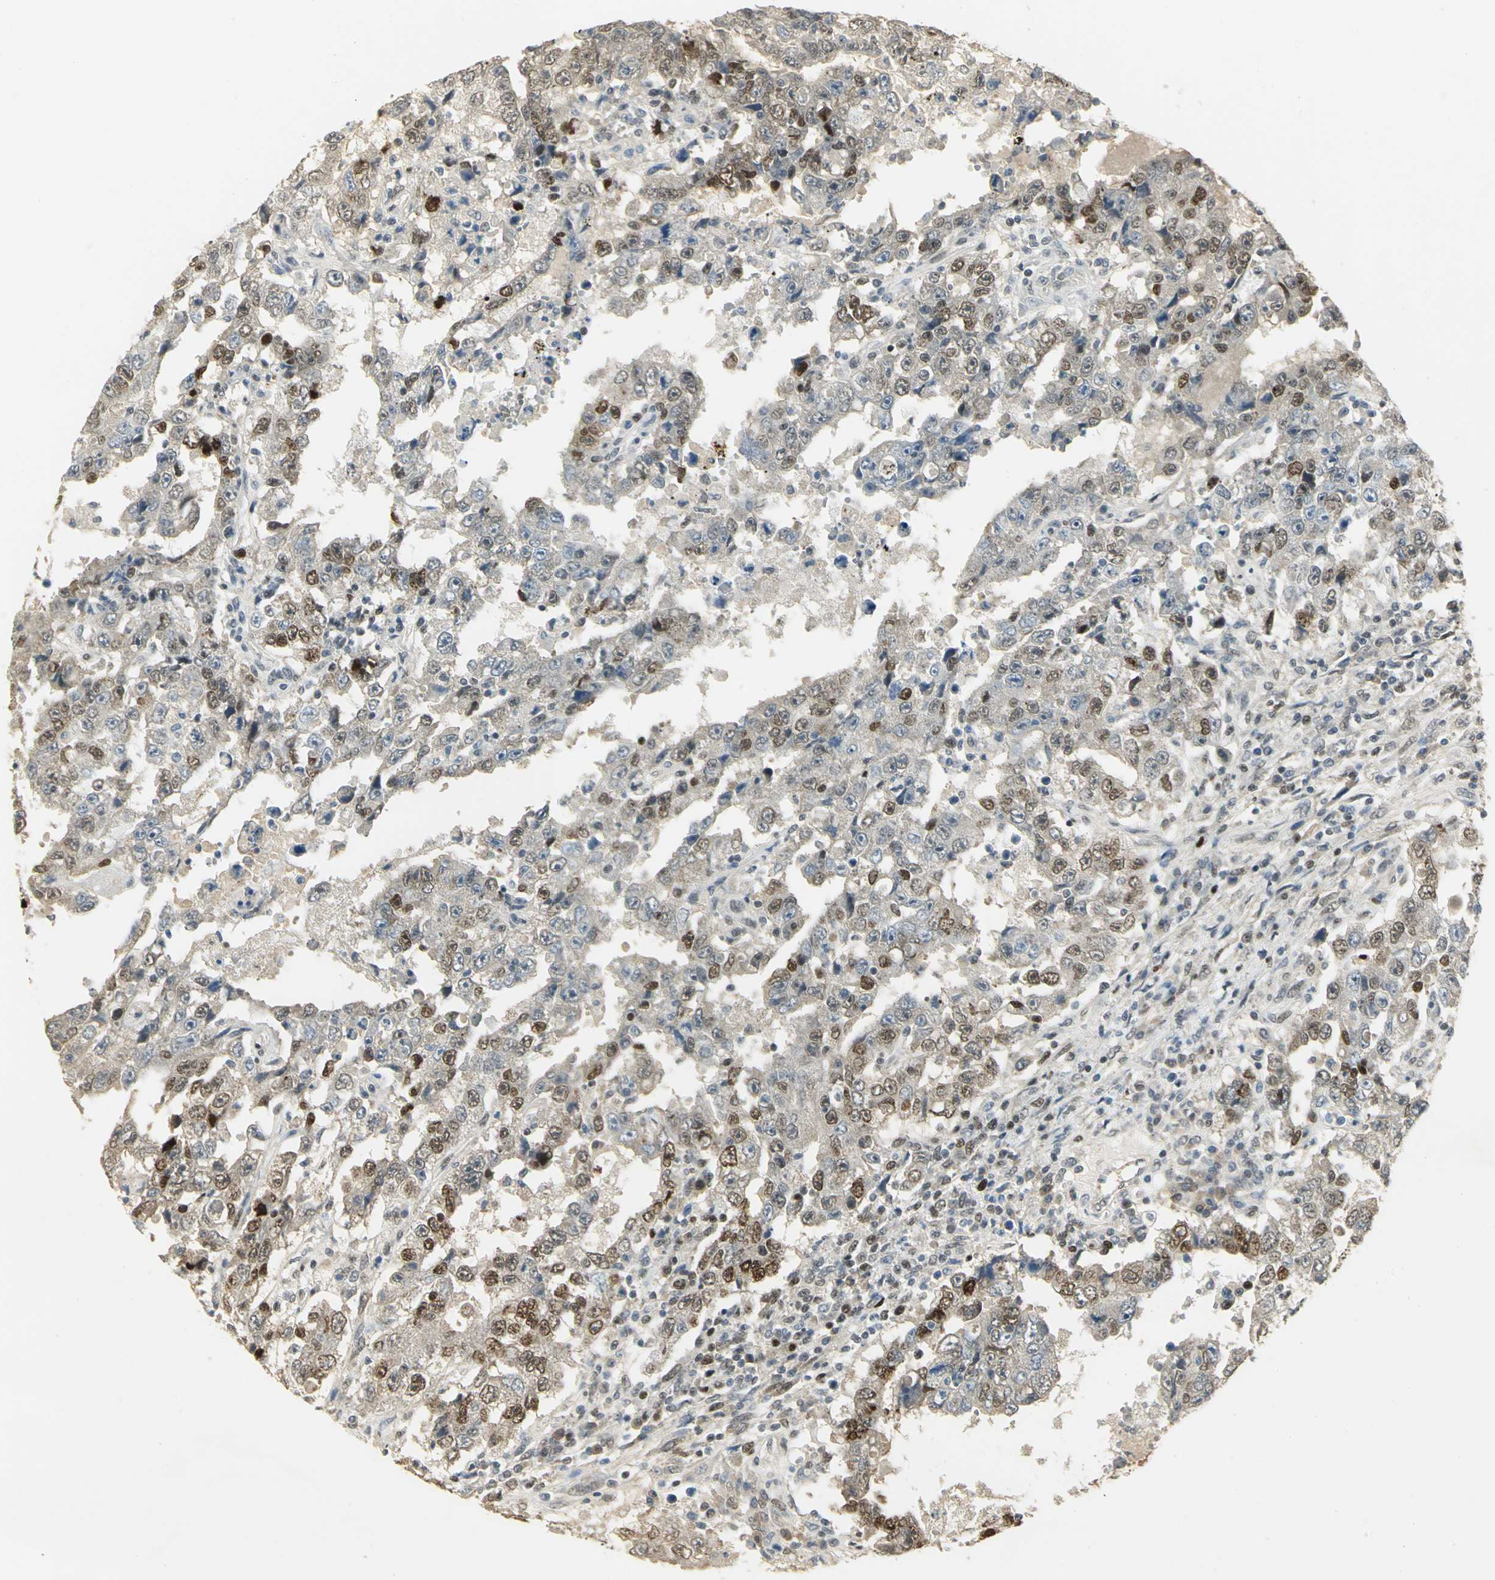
{"staining": {"intensity": "strong", "quantity": "25%-75%", "location": "nuclear"}, "tissue": "testis cancer", "cell_type": "Tumor cells", "image_type": "cancer", "snomed": [{"axis": "morphology", "description": "Carcinoma, Embryonal, NOS"}, {"axis": "topography", "description": "Testis"}], "caption": "Protein expression analysis of testis embryonal carcinoma displays strong nuclear expression in about 25%-75% of tumor cells. Nuclei are stained in blue.", "gene": "AK6", "patient": {"sex": "male", "age": 26}}